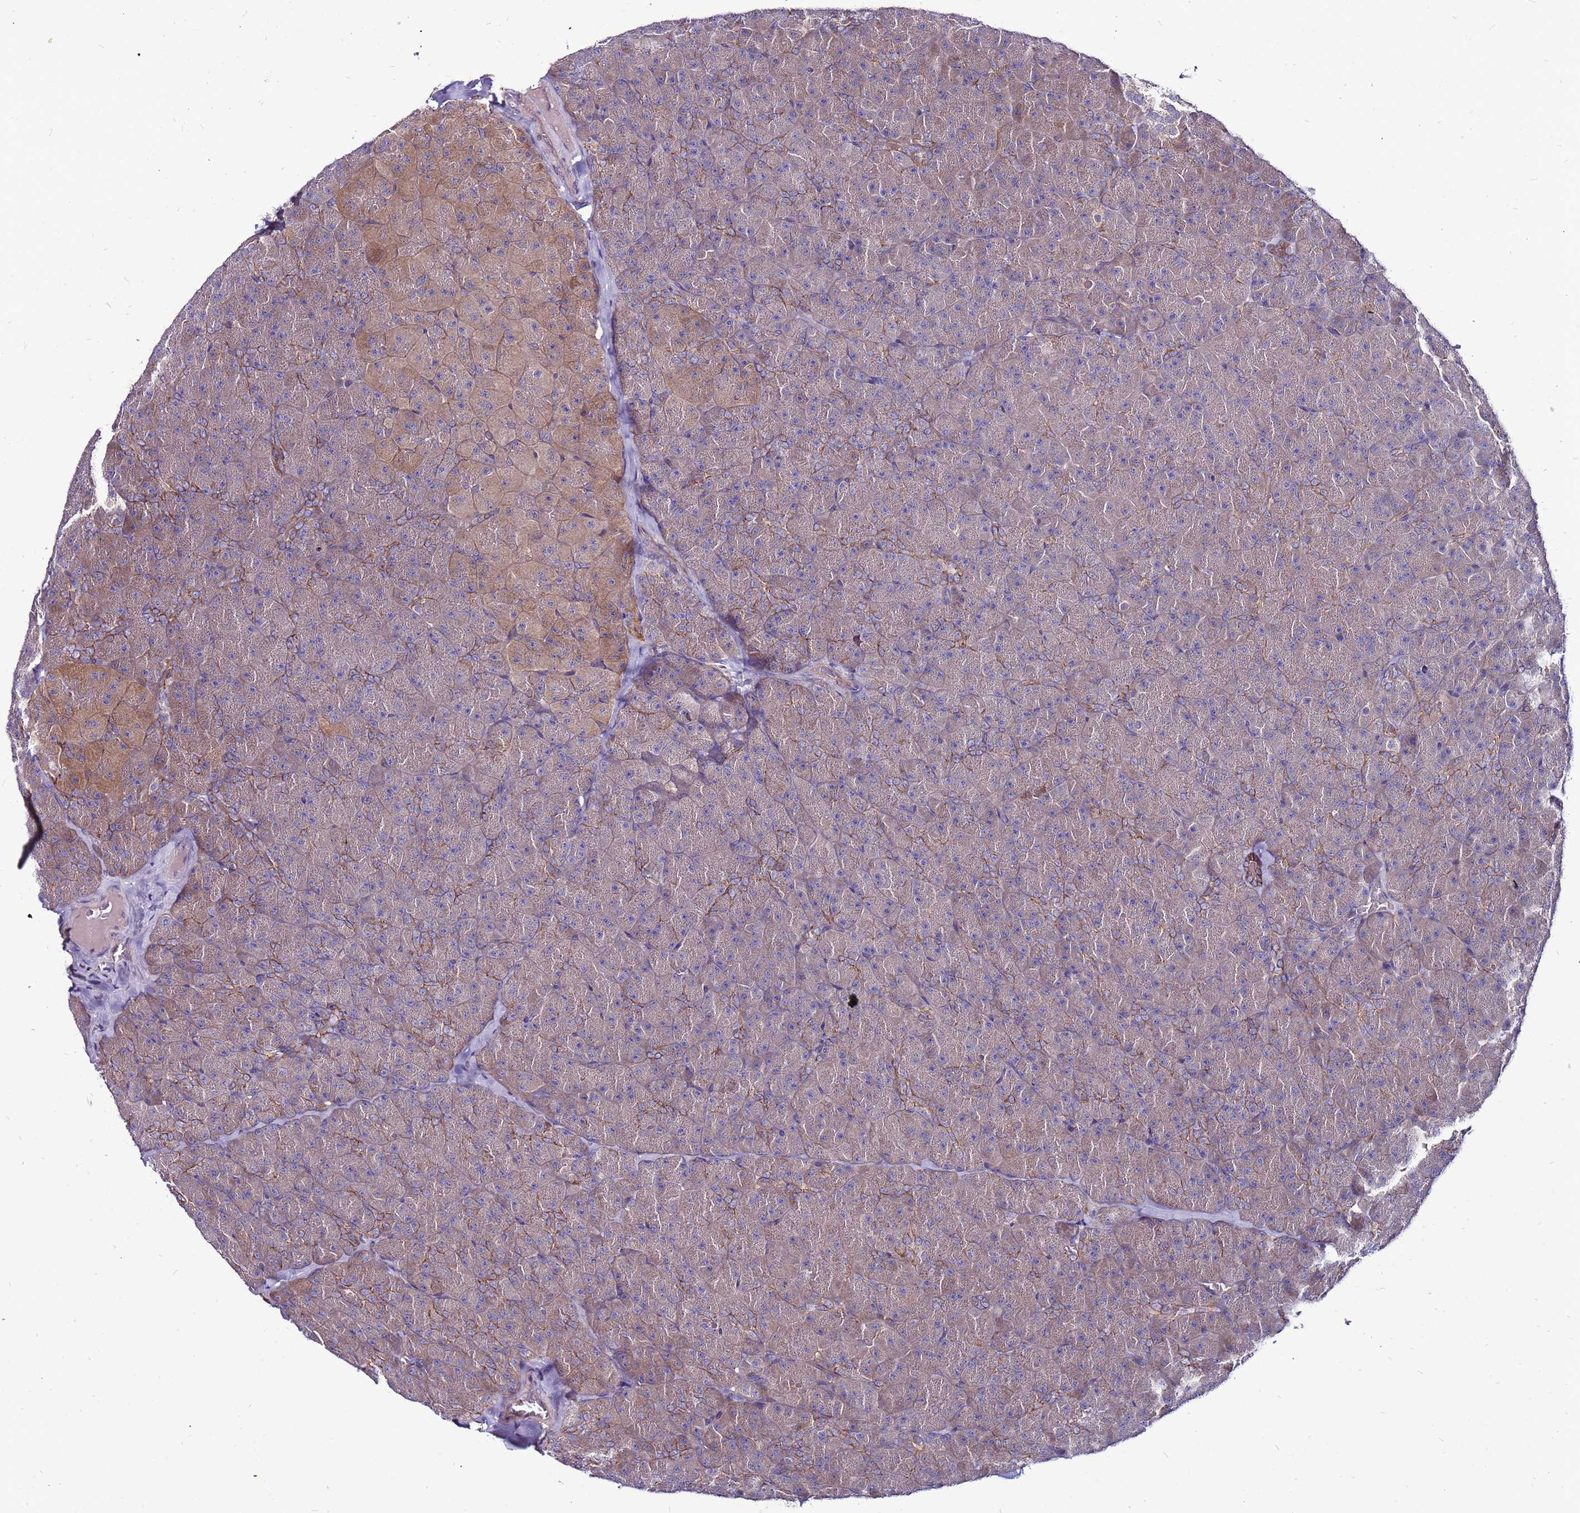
{"staining": {"intensity": "moderate", "quantity": "<25%", "location": "cytoplasmic/membranous"}, "tissue": "pancreas", "cell_type": "Exocrine glandular cells", "image_type": "normal", "snomed": [{"axis": "morphology", "description": "Normal tissue, NOS"}, {"axis": "topography", "description": "Pancreas"}], "caption": "An immunohistochemistry histopathology image of benign tissue is shown. Protein staining in brown labels moderate cytoplasmic/membranous positivity in pancreas within exocrine glandular cells.", "gene": "GPN3", "patient": {"sex": "male", "age": 36}}